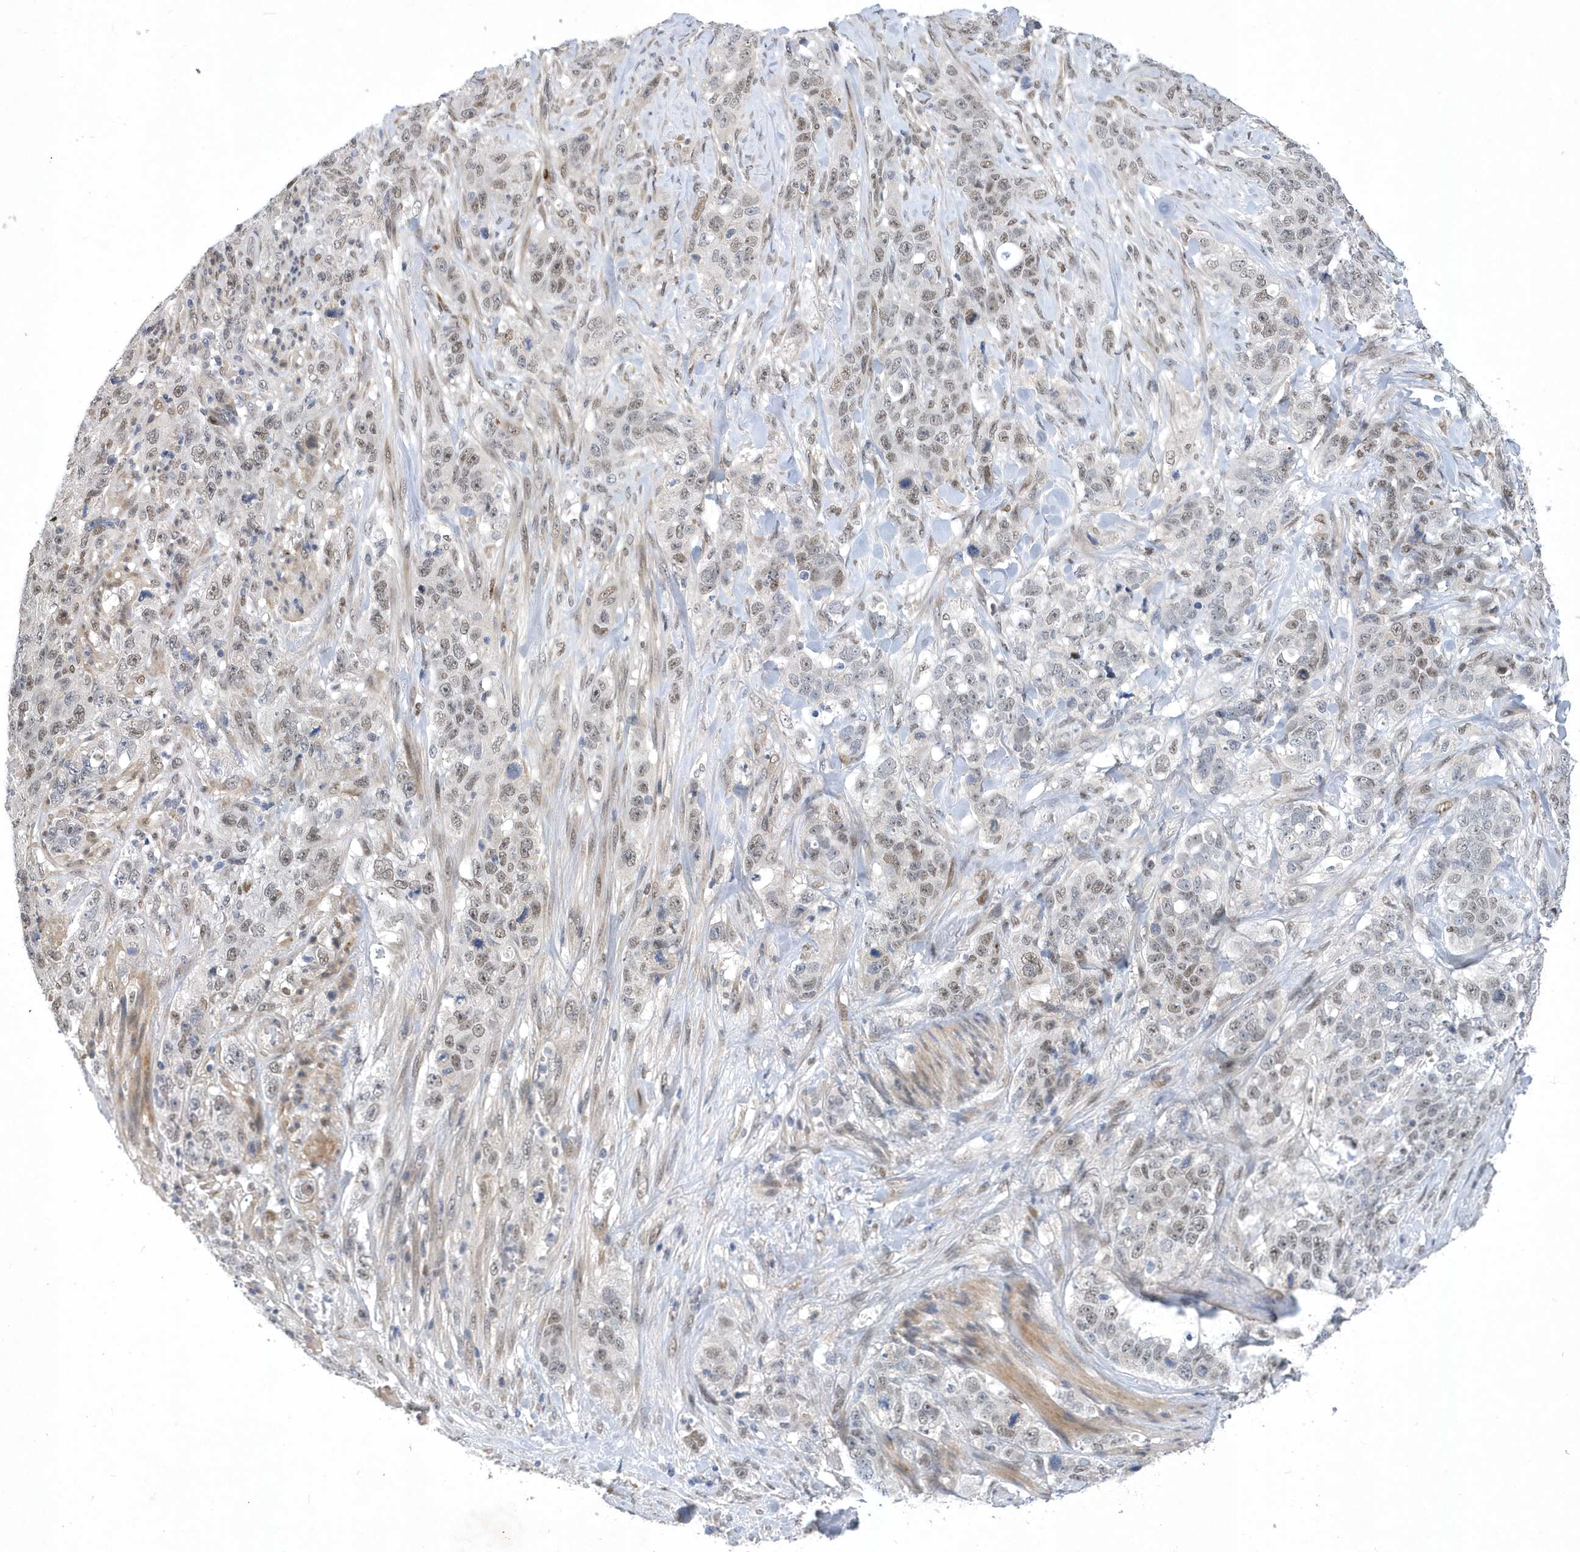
{"staining": {"intensity": "weak", "quantity": ">75%", "location": "nuclear"}, "tissue": "stomach cancer", "cell_type": "Tumor cells", "image_type": "cancer", "snomed": [{"axis": "morphology", "description": "Adenocarcinoma, NOS"}, {"axis": "topography", "description": "Stomach"}], "caption": "Protein positivity by immunohistochemistry (IHC) displays weak nuclear positivity in about >75% of tumor cells in stomach cancer (adenocarcinoma). The staining was performed using DAB (3,3'-diaminobenzidine), with brown indicating positive protein expression. Nuclei are stained blue with hematoxylin.", "gene": "FAM217A", "patient": {"sex": "male", "age": 48}}